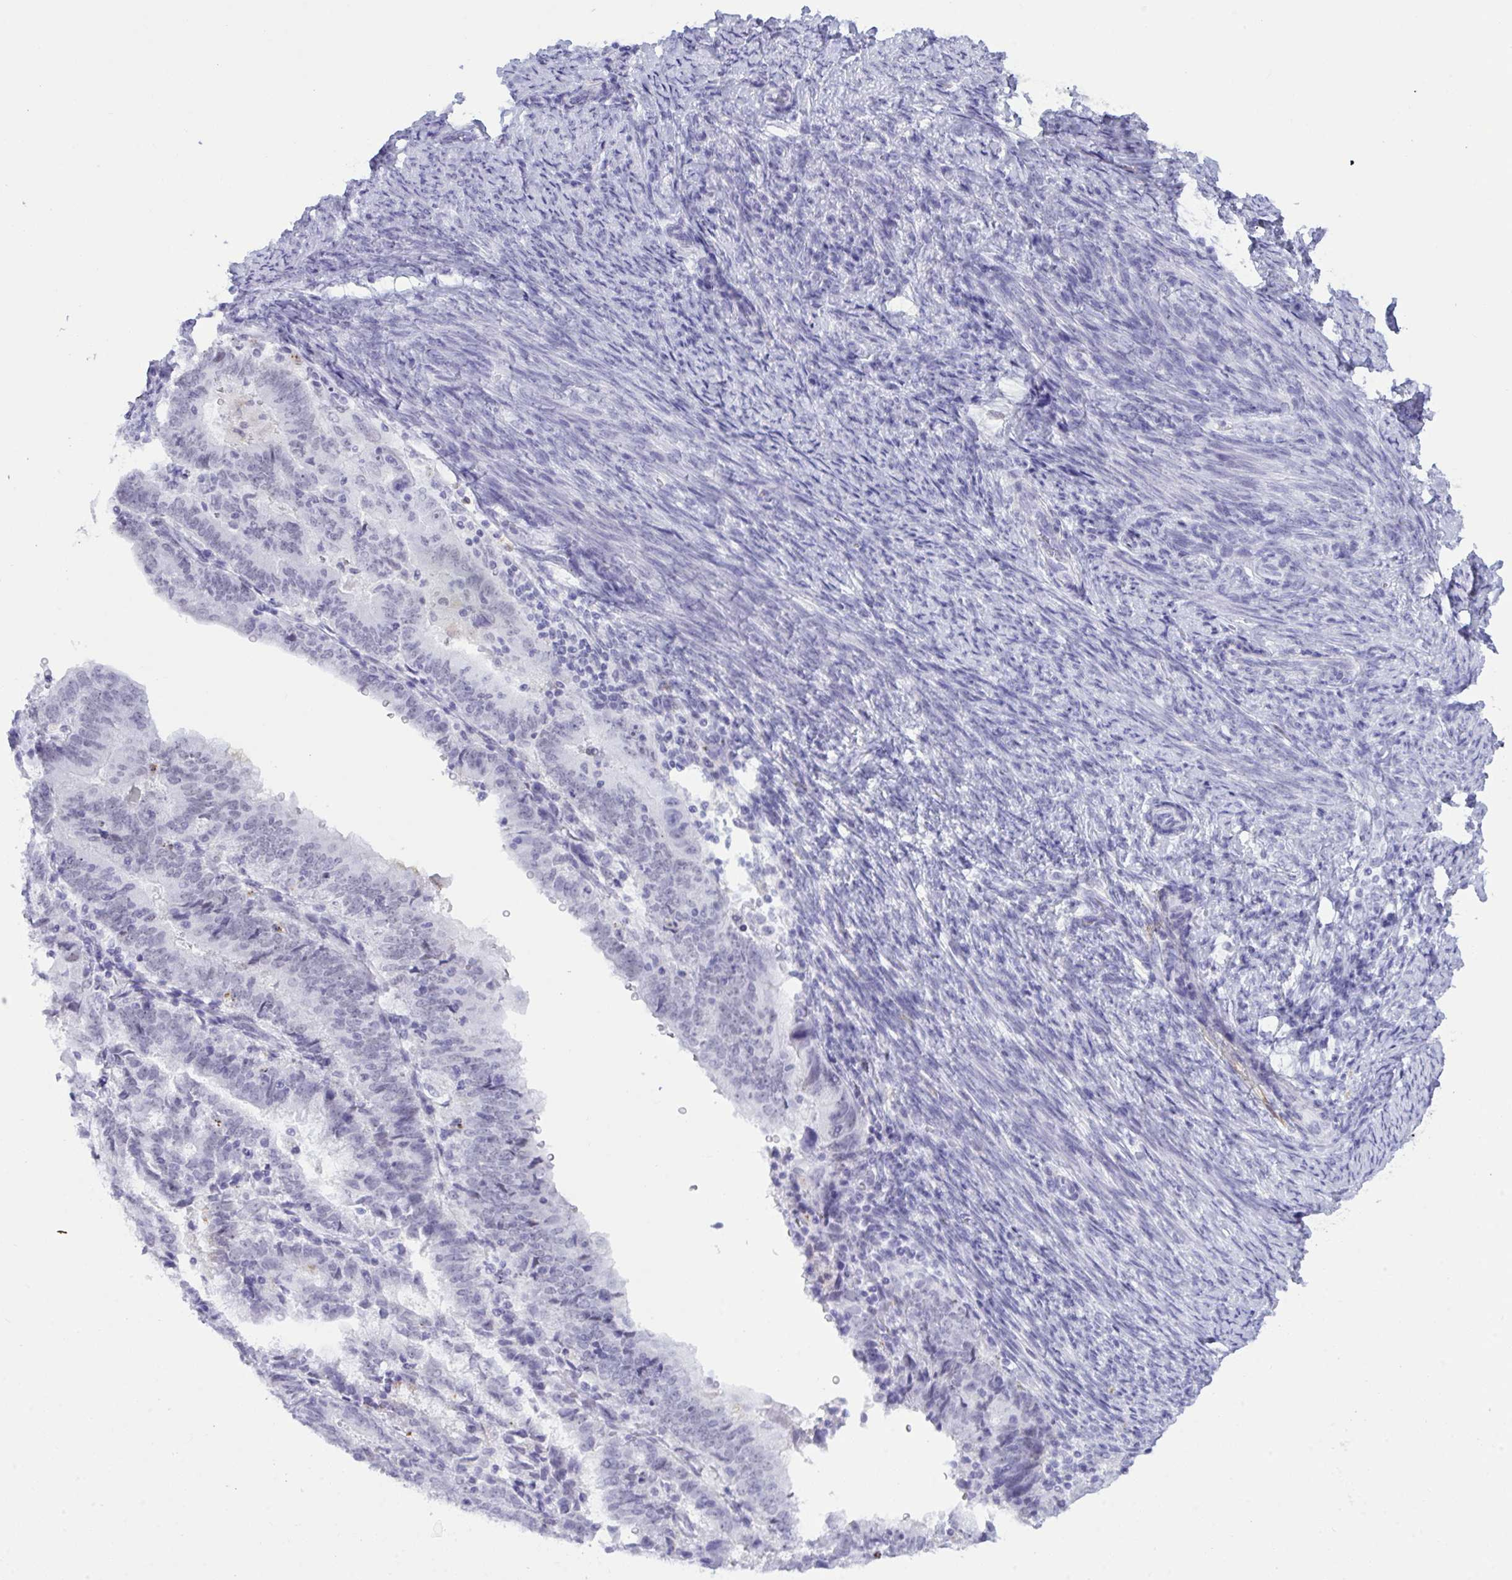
{"staining": {"intensity": "negative", "quantity": "none", "location": "none"}, "tissue": "endometrial cancer", "cell_type": "Tumor cells", "image_type": "cancer", "snomed": [{"axis": "morphology", "description": "Adenocarcinoma, NOS"}, {"axis": "topography", "description": "Endometrium"}], "caption": "High power microscopy histopathology image of an immunohistochemistry histopathology image of adenocarcinoma (endometrial), revealing no significant staining in tumor cells. The staining is performed using DAB brown chromogen with nuclei counter-stained in using hematoxylin.", "gene": "ELN", "patient": {"sex": "female", "age": 70}}